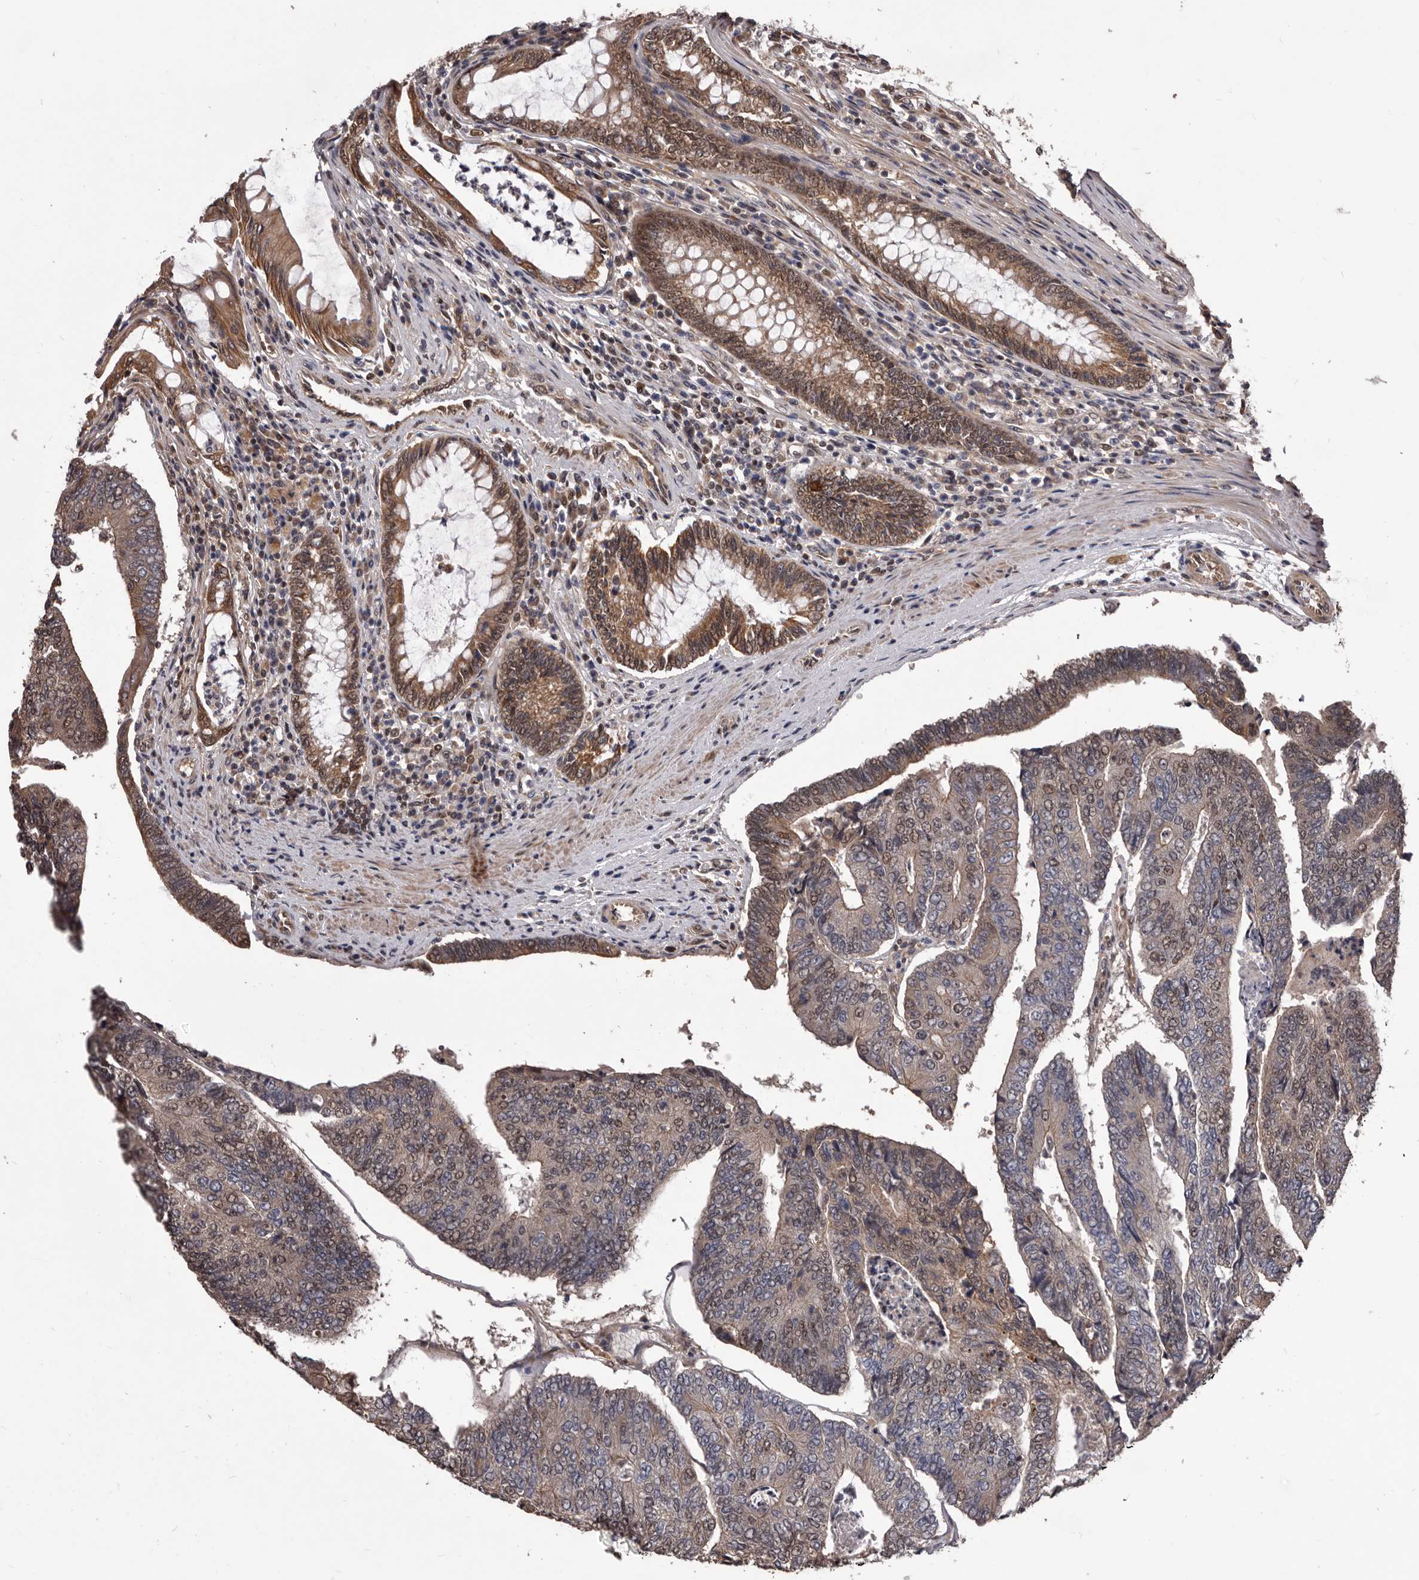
{"staining": {"intensity": "moderate", "quantity": ">75%", "location": "cytoplasmic/membranous,nuclear"}, "tissue": "colorectal cancer", "cell_type": "Tumor cells", "image_type": "cancer", "snomed": [{"axis": "morphology", "description": "Adenocarcinoma, NOS"}, {"axis": "topography", "description": "Colon"}], "caption": "Colorectal adenocarcinoma stained with a brown dye displays moderate cytoplasmic/membranous and nuclear positive expression in approximately >75% of tumor cells.", "gene": "CELF3", "patient": {"sex": "female", "age": 67}}